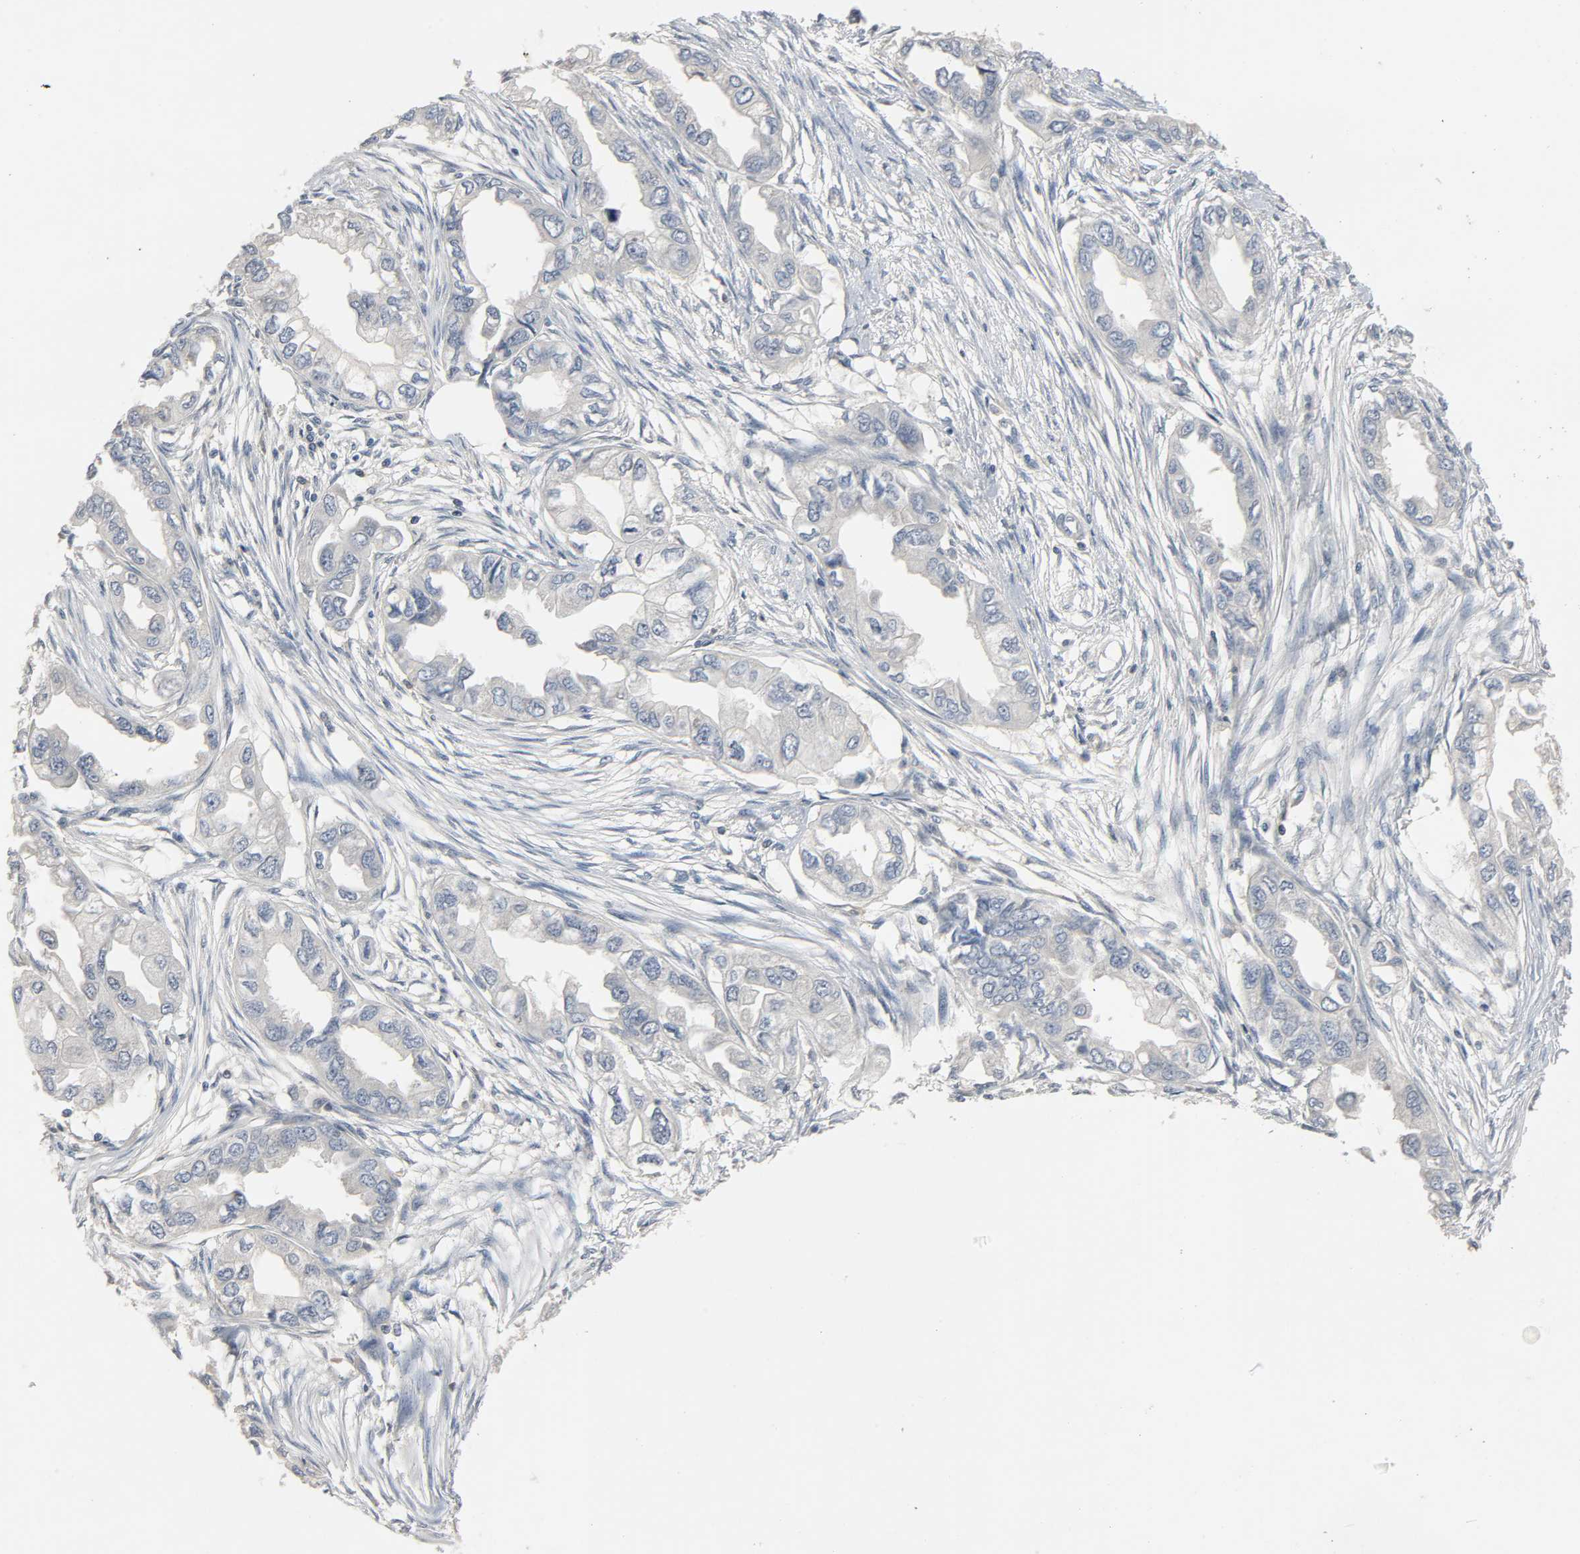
{"staining": {"intensity": "negative", "quantity": "none", "location": "none"}, "tissue": "endometrial cancer", "cell_type": "Tumor cells", "image_type": "cancer", "snomed": [{"axis": "morphology", "description": "Adenocarcinoma, NOS"}, {"axis": "topography", "description": "Endometrium"}], "caption": "This is a image of immunohistochemistry staining of endometrial cancer (adenocarcinoma), which shows no staining in tumor cells.", "gene": "CD4", "patient": {"sex": "female", "age": 67}}